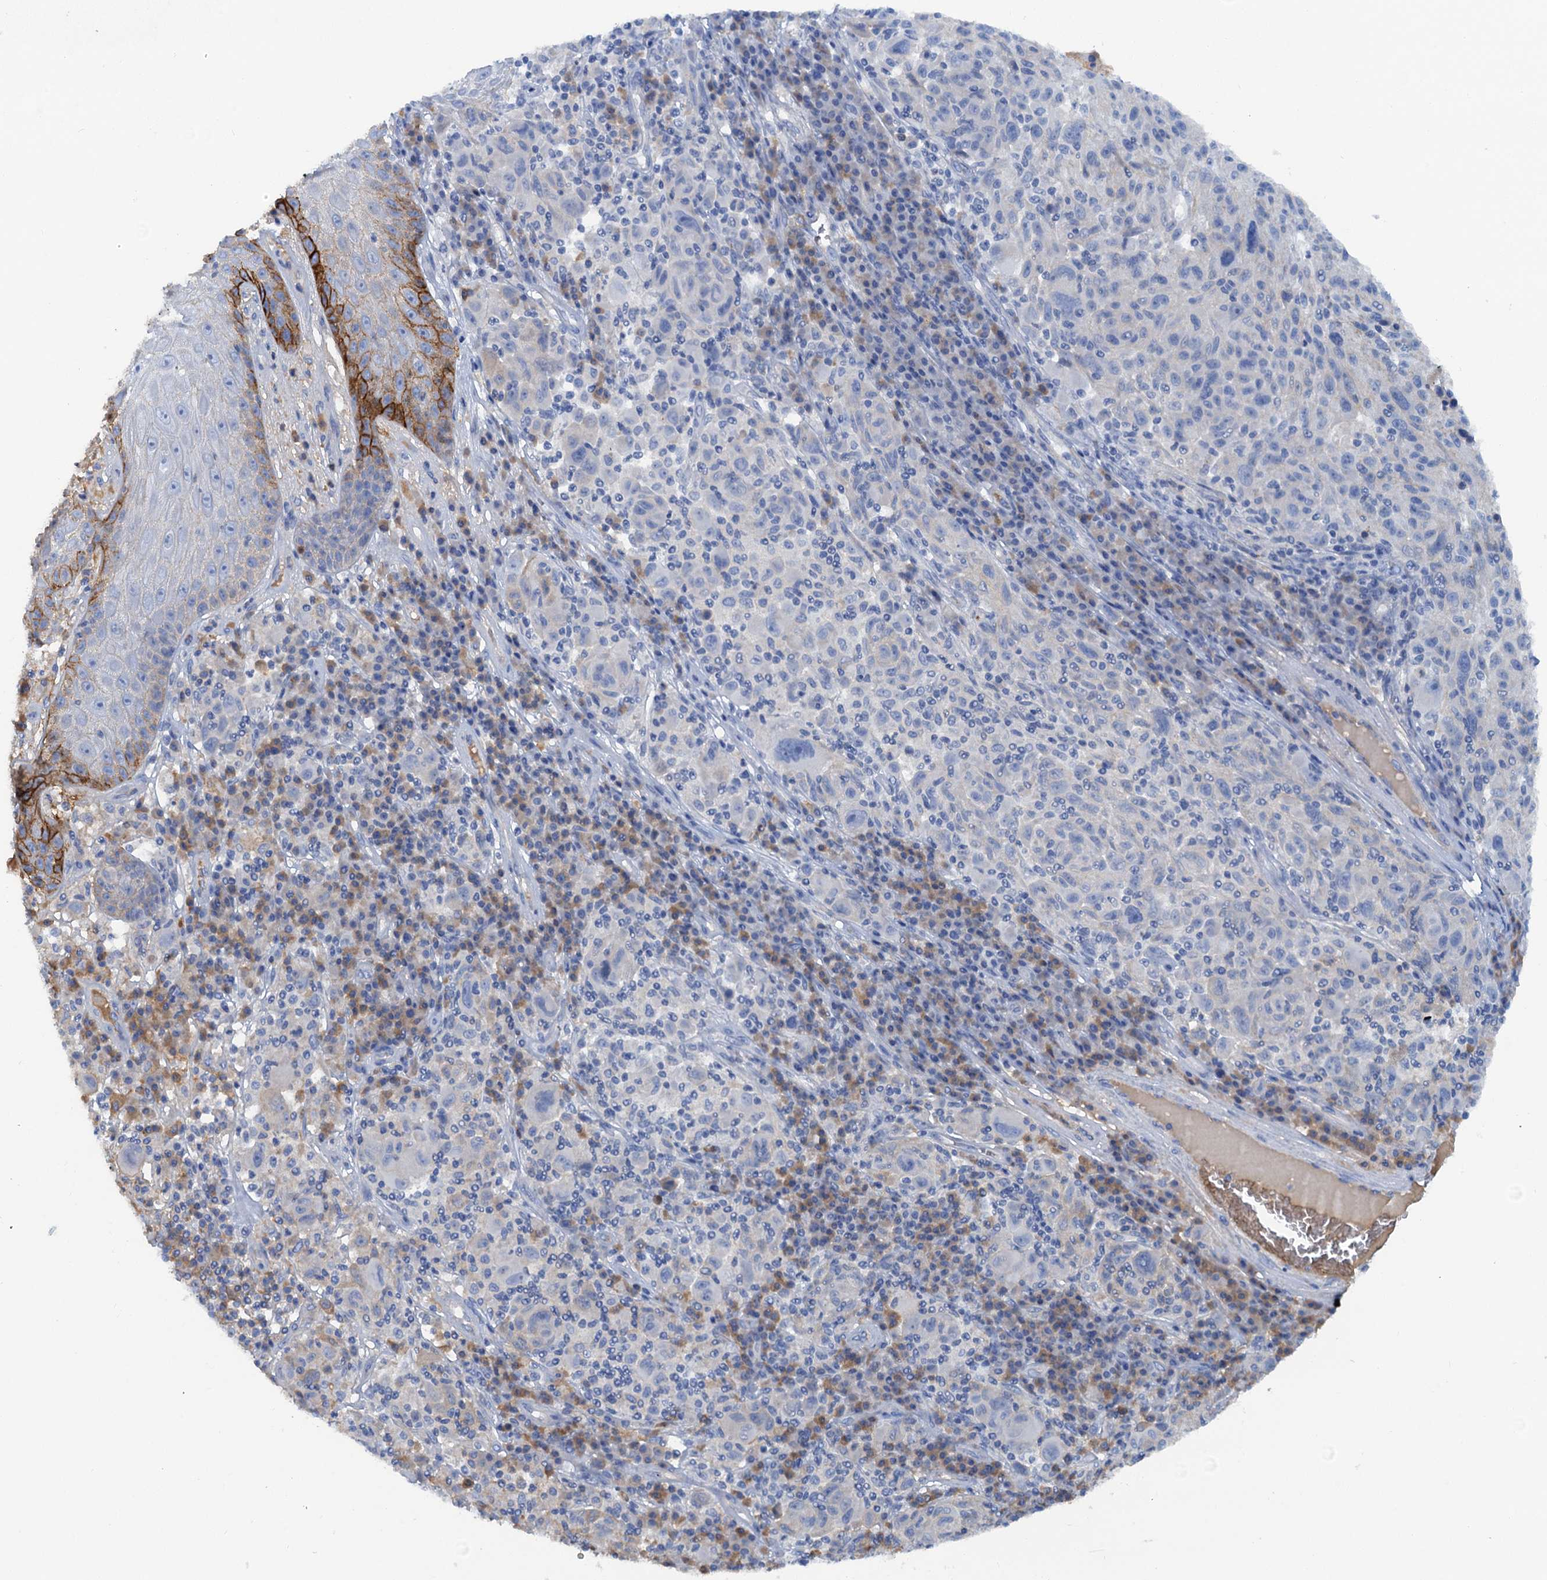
{"staining": {"intensity": "negative", "quantity": "none", "location": "none"}, "tissue": "melanoma", "cell_type": "Tumor cells", "image_type": "cancer", "snomed": [{"axis": "morphology", "description": "Malignant melanoma, NOS"}, {"axis": "topography", "description": "Skin"}], "caption": "An IHC image of melanoma is shown. There is no staining in tumor cells of melanoma.", "gene": "MYADML2", "patient": {"sex": "male", "age": 53}}